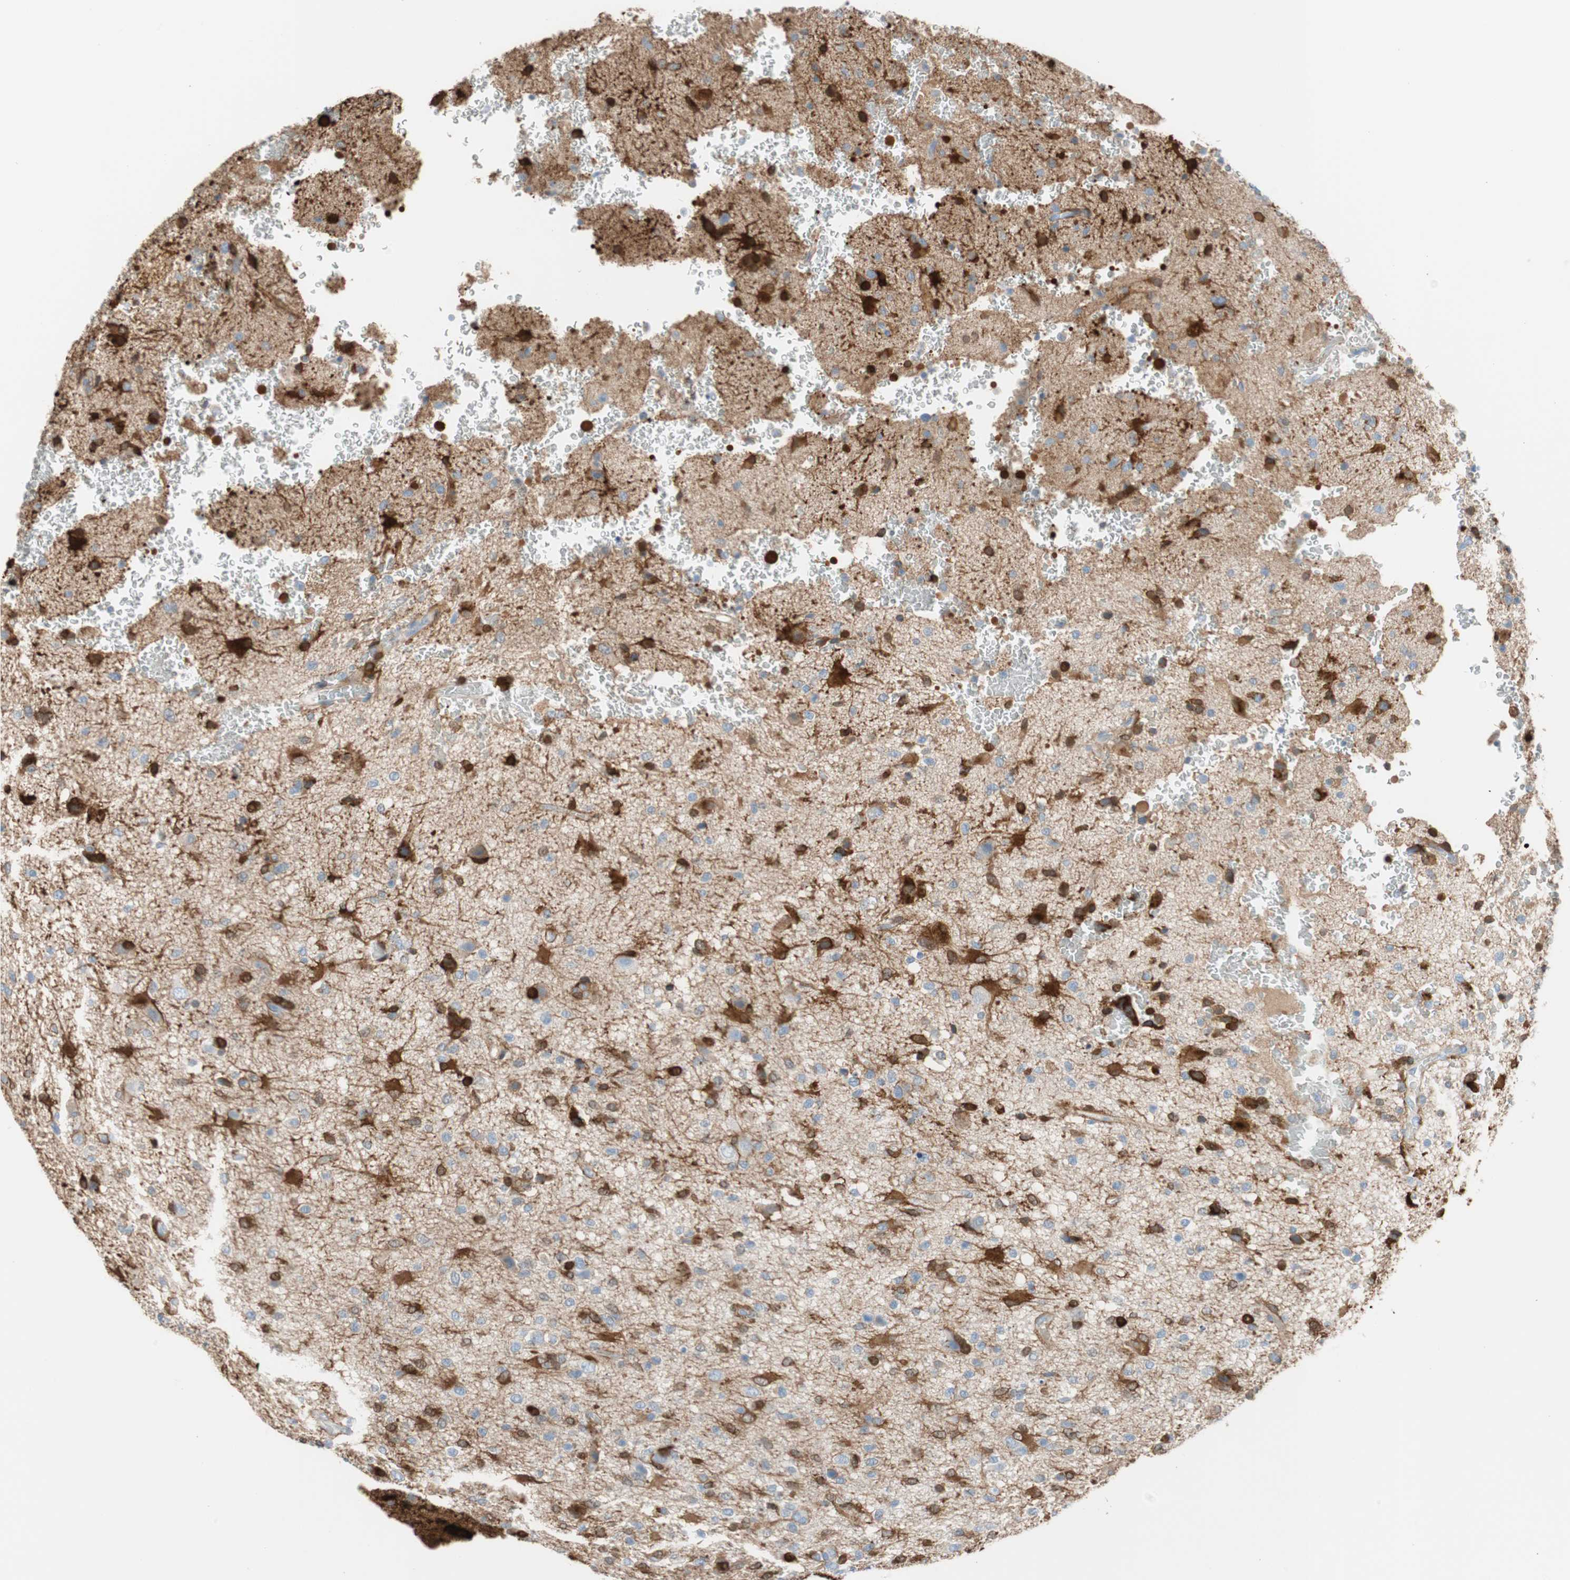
{"staining": {"intensity": "strong", "quantity": "25%-75%", "location": "cytoplasmic/membranous"}, "tissue": "glioma", "cell_type": "Tumor cells", "image_type": "cancer", "snomed": [{"axis": "morphology", "description": "Glioma, malignant, High grade"}, {"axis": "topography", "description": "Brain"}], "caption": "High-magnification brightfield microscopy of glioma stained with DAB (brown) and counterstained with hematoxylin (blue). tumor cells exhibit strong cytoplasmic/membranous positivity is seen in about25%-75% of cells.", "gene": "GLUL", "patient": {"sex": "male", "age": 71}}